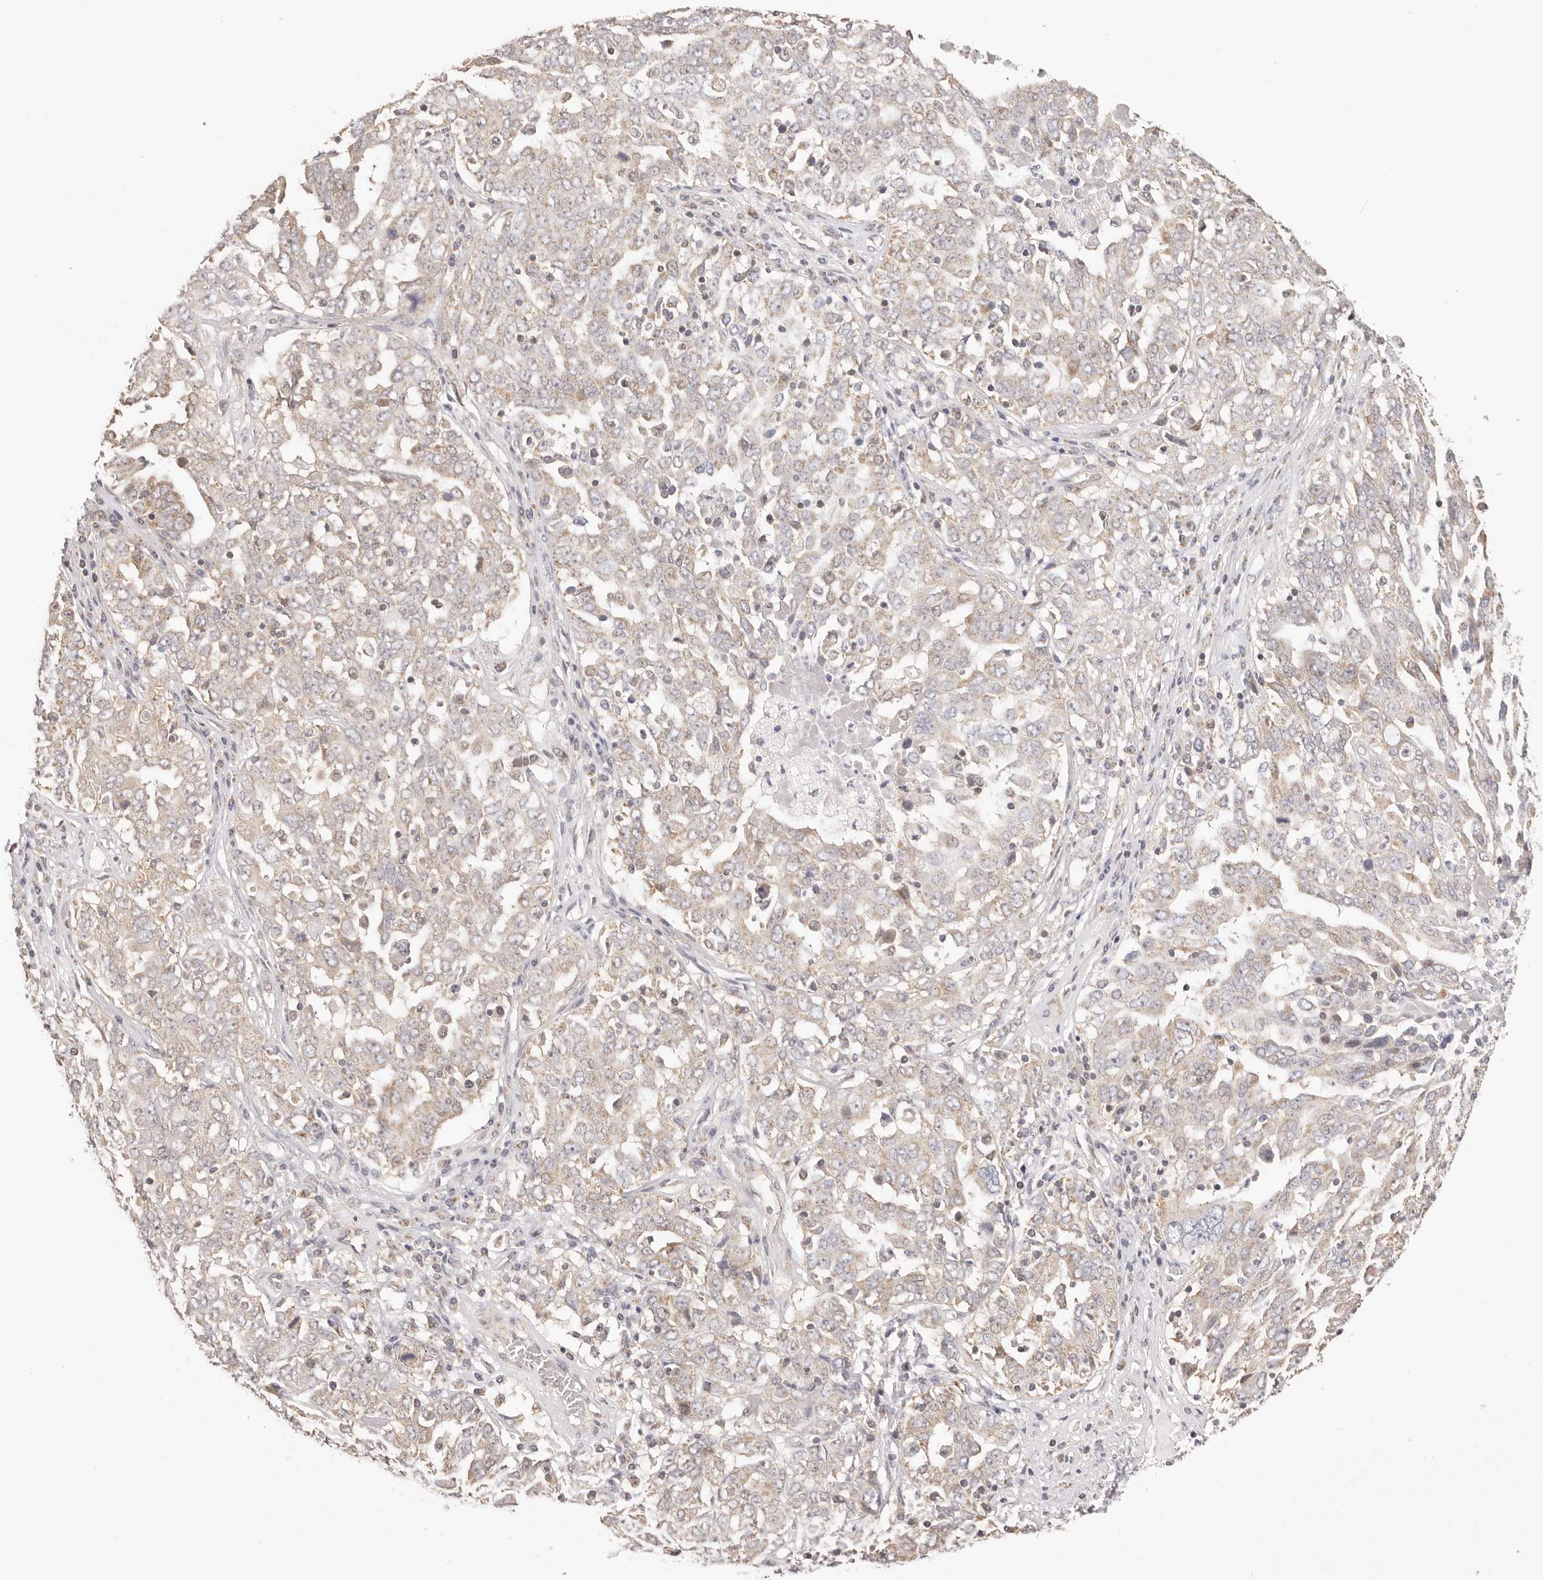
{"staining": {"intensity": "weak", "quantity": "25%-75%", "location": "cytoplasmic/membranous"}, "tissue": "ovarian cancer", "cell_type": "Tumor cells", "image_type": "cancer", "snomed": [{"axis": "morphology", "description": "Carcinoma, endometroid"}, {"axis": "topography", "description": "Ovary"}], "caption": "An image of human ovarian cancer (endometroid carcinoma) stained for a protein reveals weak cytoplasmic/membranous brown staining in tumor cells. The protein is stained brown, and the nuclei are stained in blue (DAB (3,3'-diaminobenzidine) IHC with brightfield microscopy, high magnification).", "gene": "KCMF1", "patient": {"sex": "female", "age": 62}}